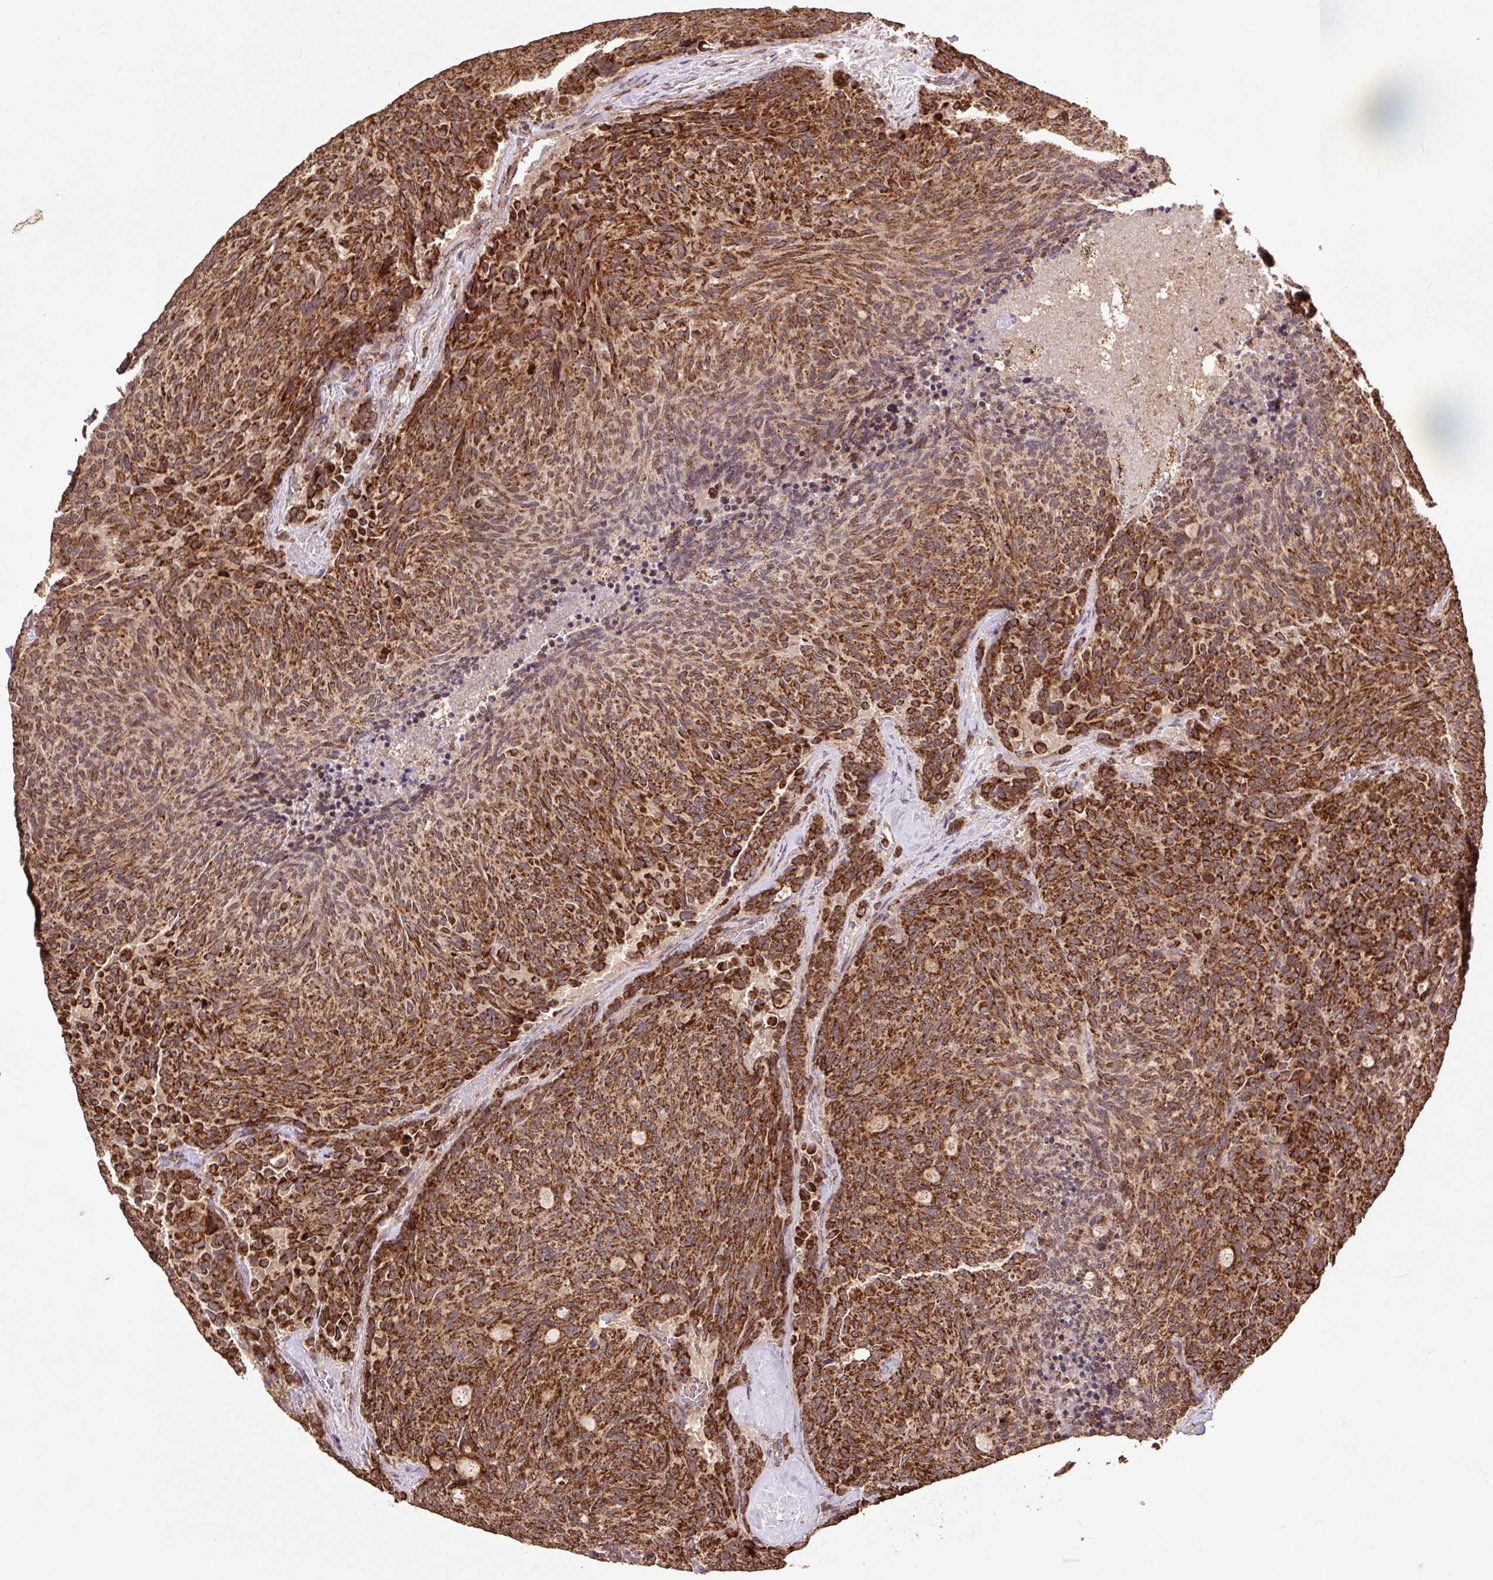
{"staining": {"intensity": "strong", "quantity": ">75%", "location": "cytoplasmic/membranous"}, "tissue": "carcinoid", "cell_type": "Tumor cells", "image_type": "cancer", "snomed": [{"axis": "morphology", "description": "Carcinoid, malignant, NOS"}, {"axis": "topography", "description": "Pancreas"}], "caption": "Immunohistochemistry (IHC) micrograph of neoplastic tissue: human malignant carcinoid stained using IHC reveals high levels of strong protein expression localized specifically in the cytoplasmic/membranous of tumor cells, appearing as a cytoplasmic/membranous brown color.", "gene": "ATP5F1A", "patient": {"sex": "female", "age": 54}}